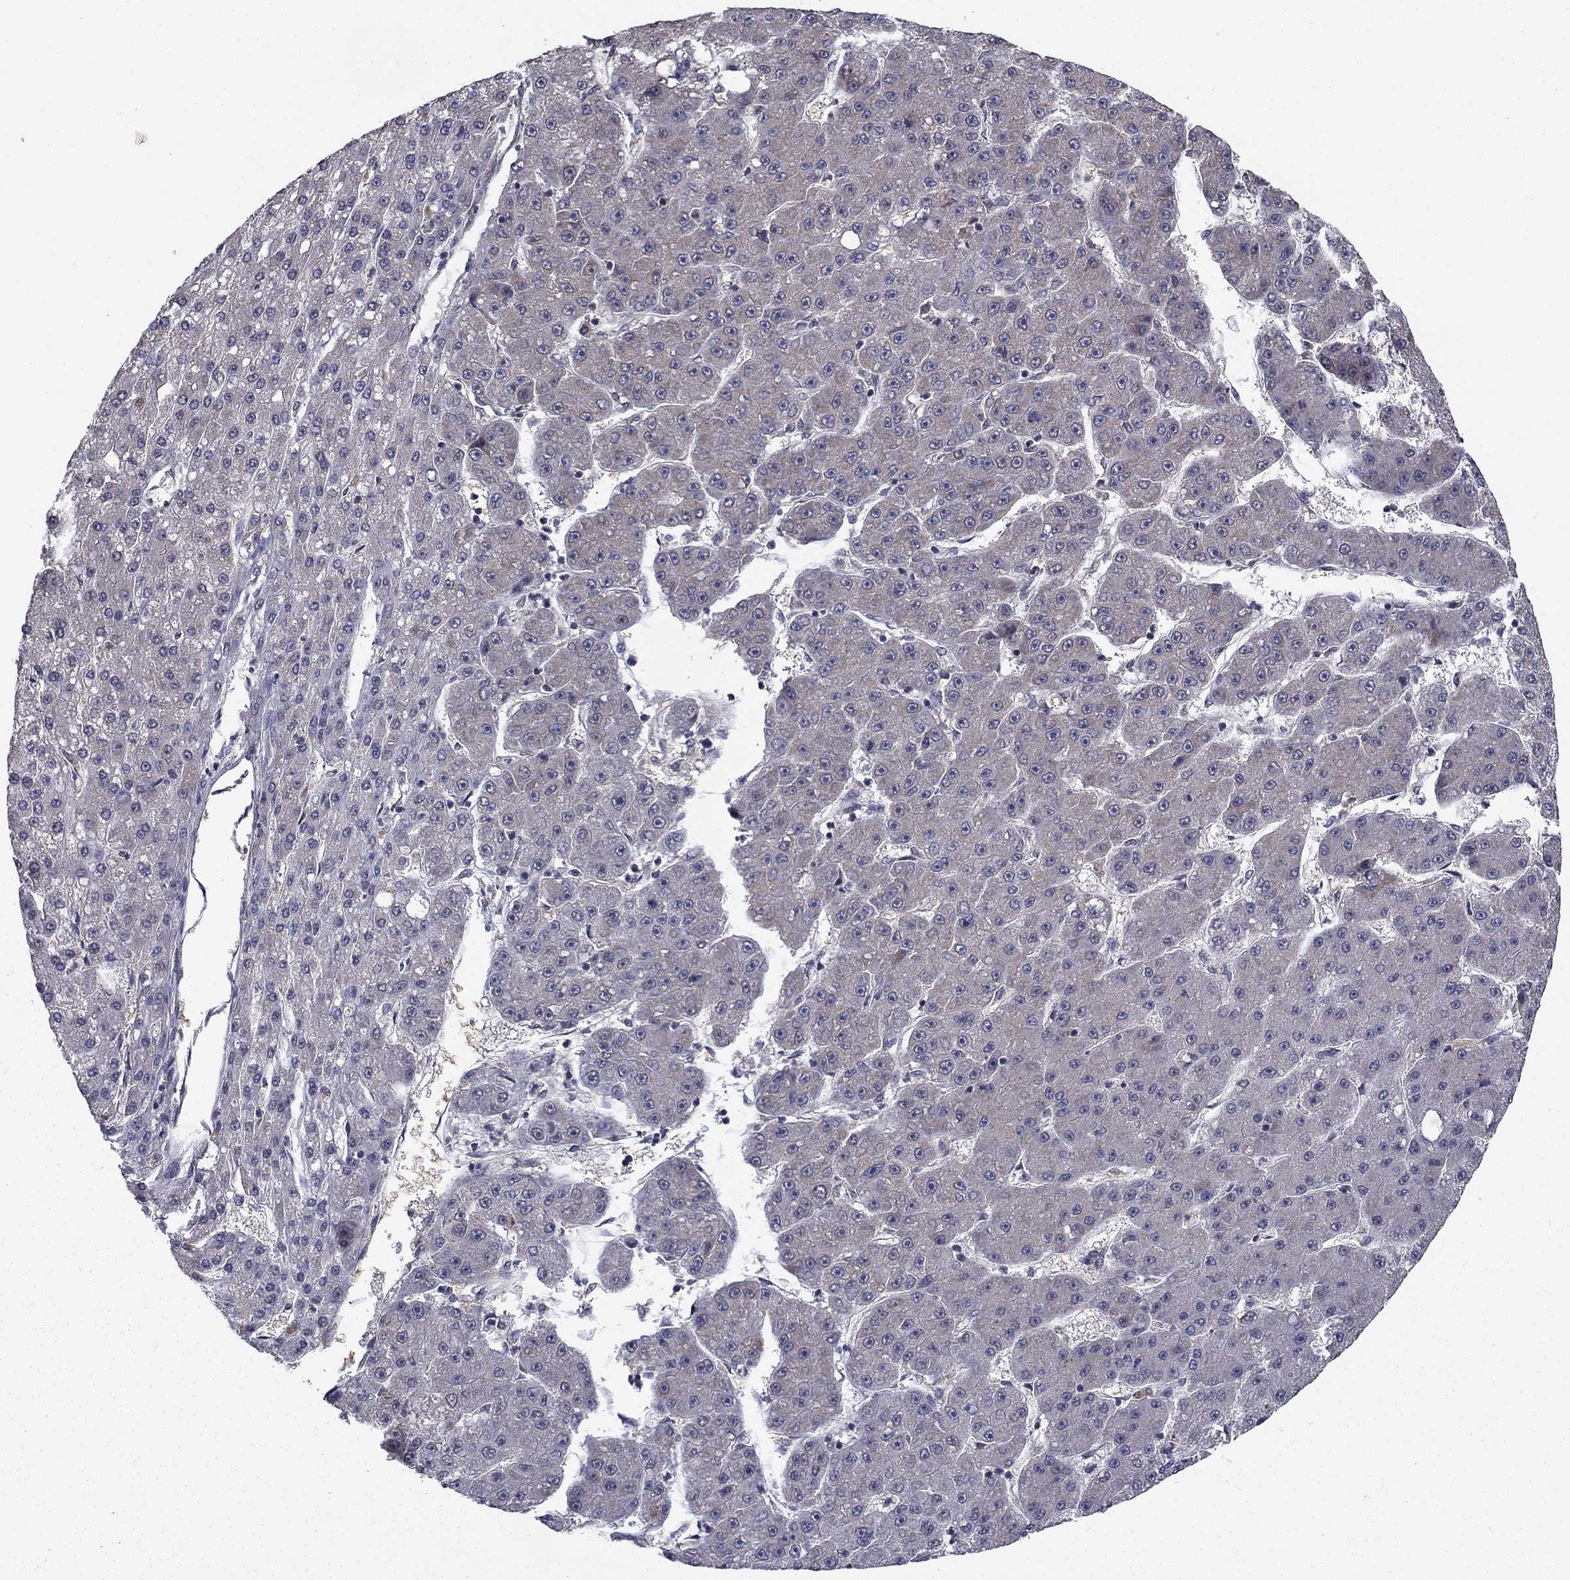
{"staining": {"intensity": "negative", "quantity": "none", "location": "none"}, "tissue": "liver cancer", "cell_type": "Tumor cells", "image_type": "cancer", "snomed": [{"axis": "morphology", "description": "Carcinoma, Hepatocellular, NOS"}, {"axis": "topography", "description": "Liver"}], "caption": "Tumor cells show no significant expression in liver cancer. The staining was performed using DAB to visualize the protein expression in brown, while the nuclei were stained in blue with hematoxylin (Magnification: 20x).", "gene": "SLC2A13", "patient": {"sex": "male", "age": 67}}